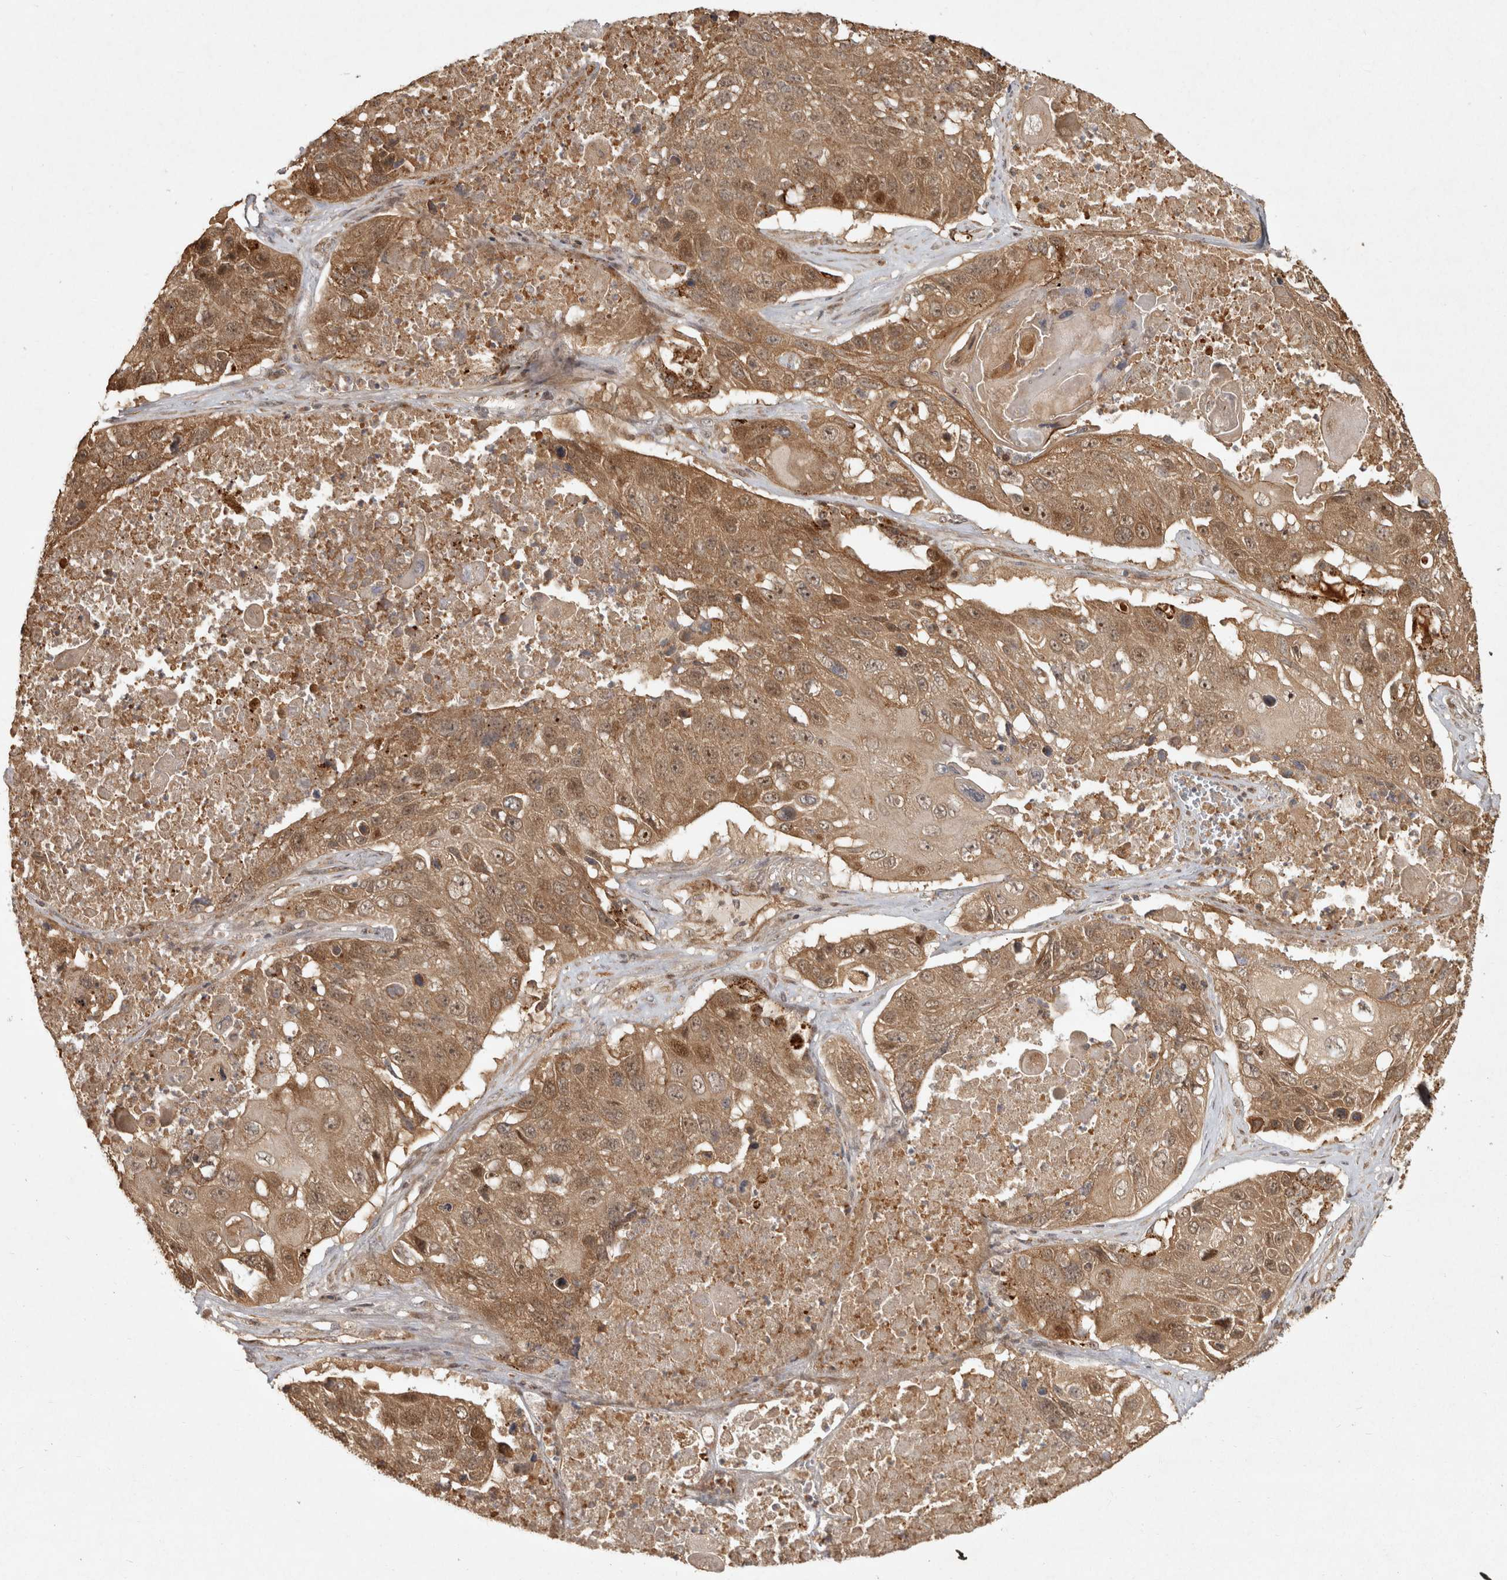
{"staining": {"intensity": "moderate", "quantity": ">75%", "location": "cytoplasmic/membranous,nuclear"}, "tissue": "lung cancer", "cell_type": "Tumor cells", "image_type": "cancer", "snomed": [{"axis": "morphology", "description": "Squamous cell carcinoma, NOS"}, {"axis": "topography", "description": "Lung"}], "caption": "Moderate cytoplasmic/membranous and nuclear protein staining is identified in approximately >75% of tumor cells in squamous cell carcinoma (lung).", "gene": "CAMSAP2", "patient": {"sex": "male", "age": 61}}